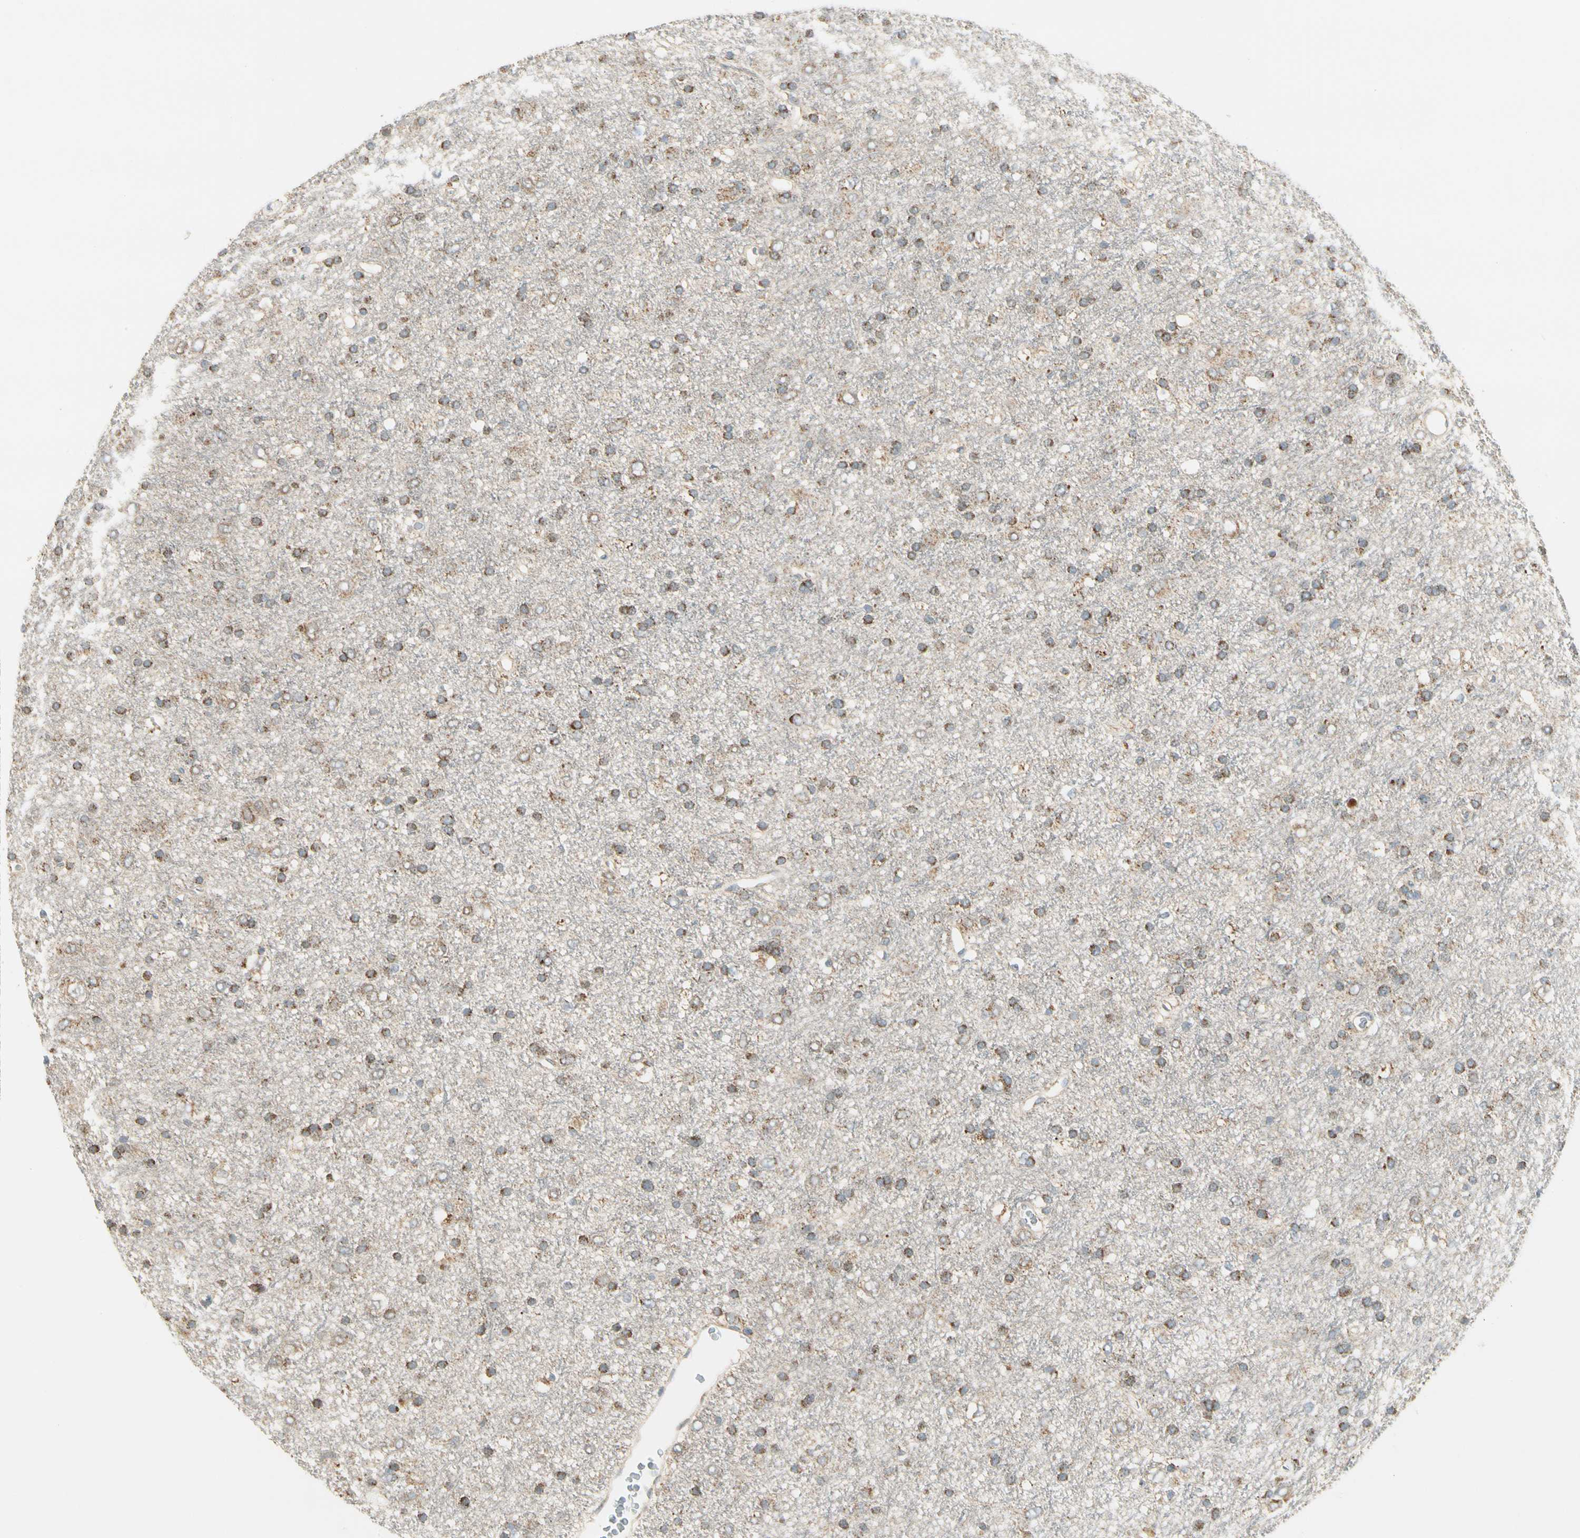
{"staining": {"intensity": "moderate", "quantity": "25%-75%", "location": "cytoplasmic/membranous"}, "tissue": "glioma", "cell_type": "Tumor cells", "image_type": "cancer", "snomed": [{"axis": "morphology", "description": "Glioma, malignant, Low grade"}, {"axis": "topography", "description": "Brain"}], "caption": "The micrograph reveals a brown stain indicating the presence of a protein in the cytoplasmic/membranous of tumor cells in glioma. (IHC, brightfield microscopy, high magnification).", "gene": "EPHB3", "patient": {"sex": "male", "age": 77}}